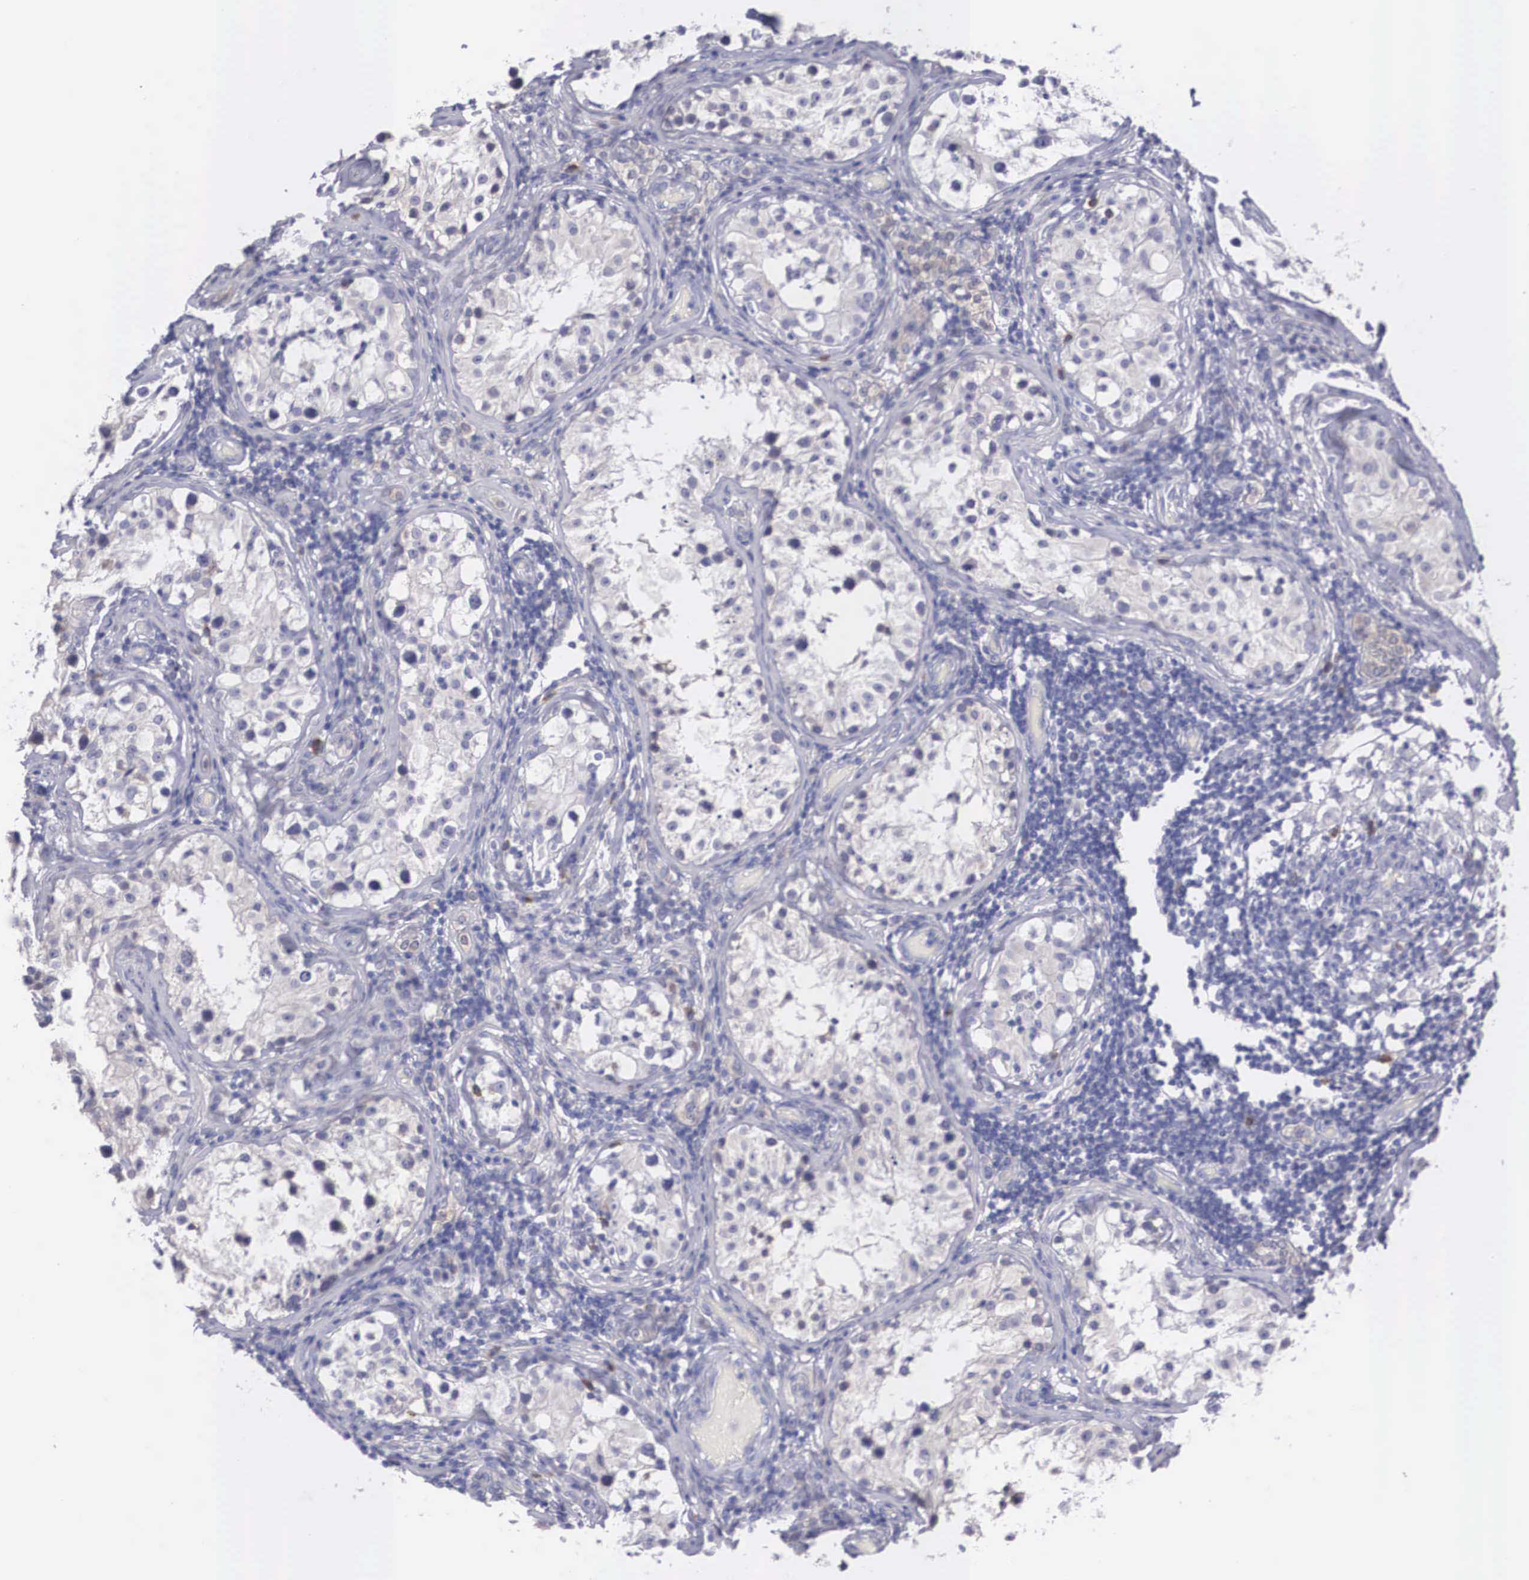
{"staining": {"intensity": "negative", "quantity": "none", "location": "none"}, "tissue": "testis", "cell_type": "Cells in seminiferous ducts", "image_type": "normal", "snomed": [{"axis": "morphology", "description": "Normal tissue, NOS"}, {"axis": "topography", "description": "Testis"}], "caption": "Immunohistochemical staining of unremarkable human testis shows no significant staining in cells in seminiferous ducts. (DAB (3,3'-diaminobenzidine) immunohistochemistry (IHC) visualized using brightfield microscopy, high magnification).", "gene": "REPS2", "patient": {"sex": "male", "age": 24}}